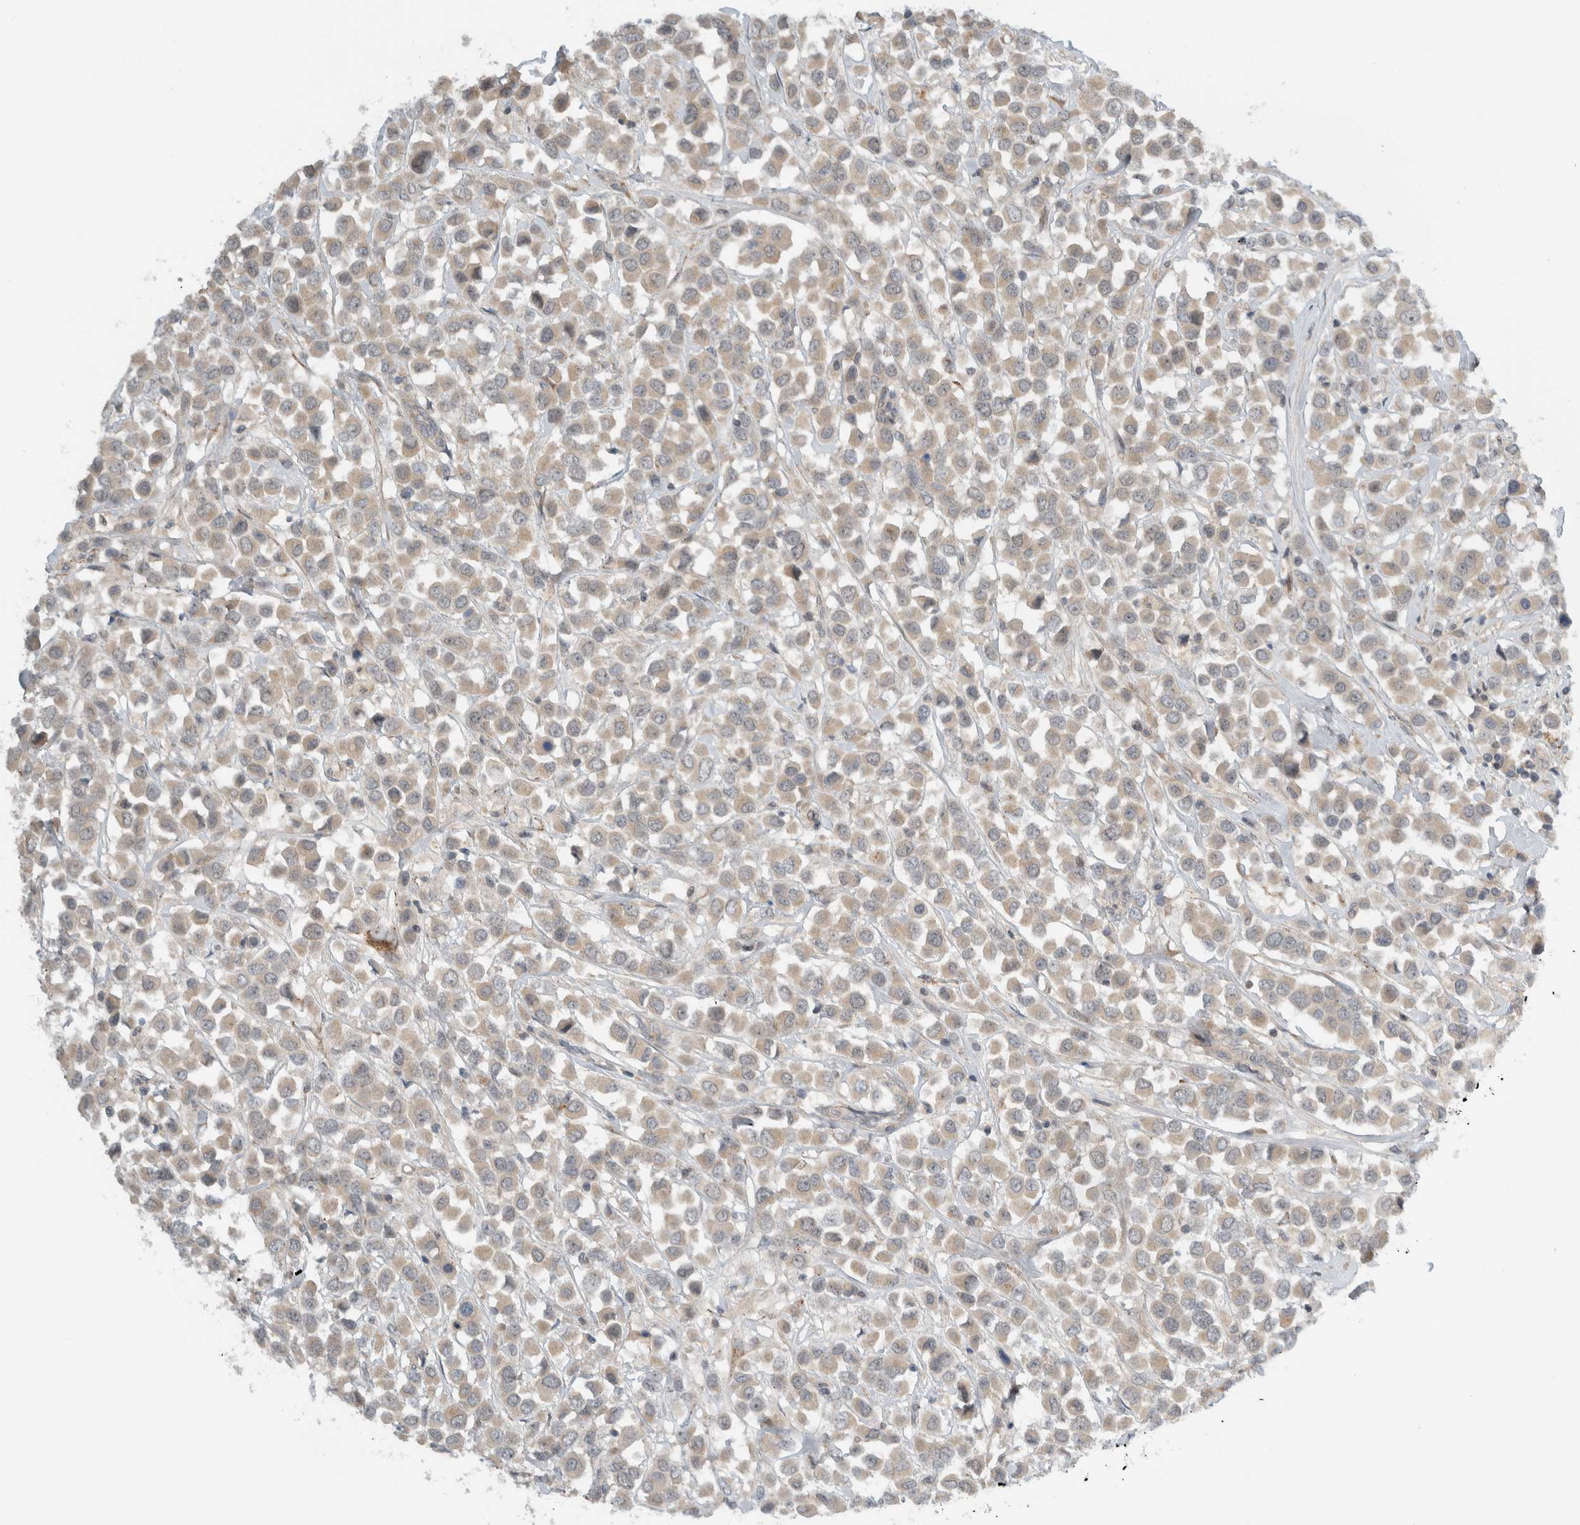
{"staining": {"intensity": "weak", "quantity": ">75%", "location": "cytoplasmic/membranous"}, "tissue": "breast cancer", "cell_type": "Tumor cells", "image_type": "cancer", "snomed": [{"axis": "morphology", "description": "Duct carcinoma"}, {"axis": "topography", "description": "Breast"}], "caption": "Immunohistochemical staining of intraductal carcinoma (breast) shows low levels of weak cytoplasmic/membranous protein expression in approximately >75% of tumor cells.", "gene": "MPRIP", "patient": {"sex": "female", "age": 61}}